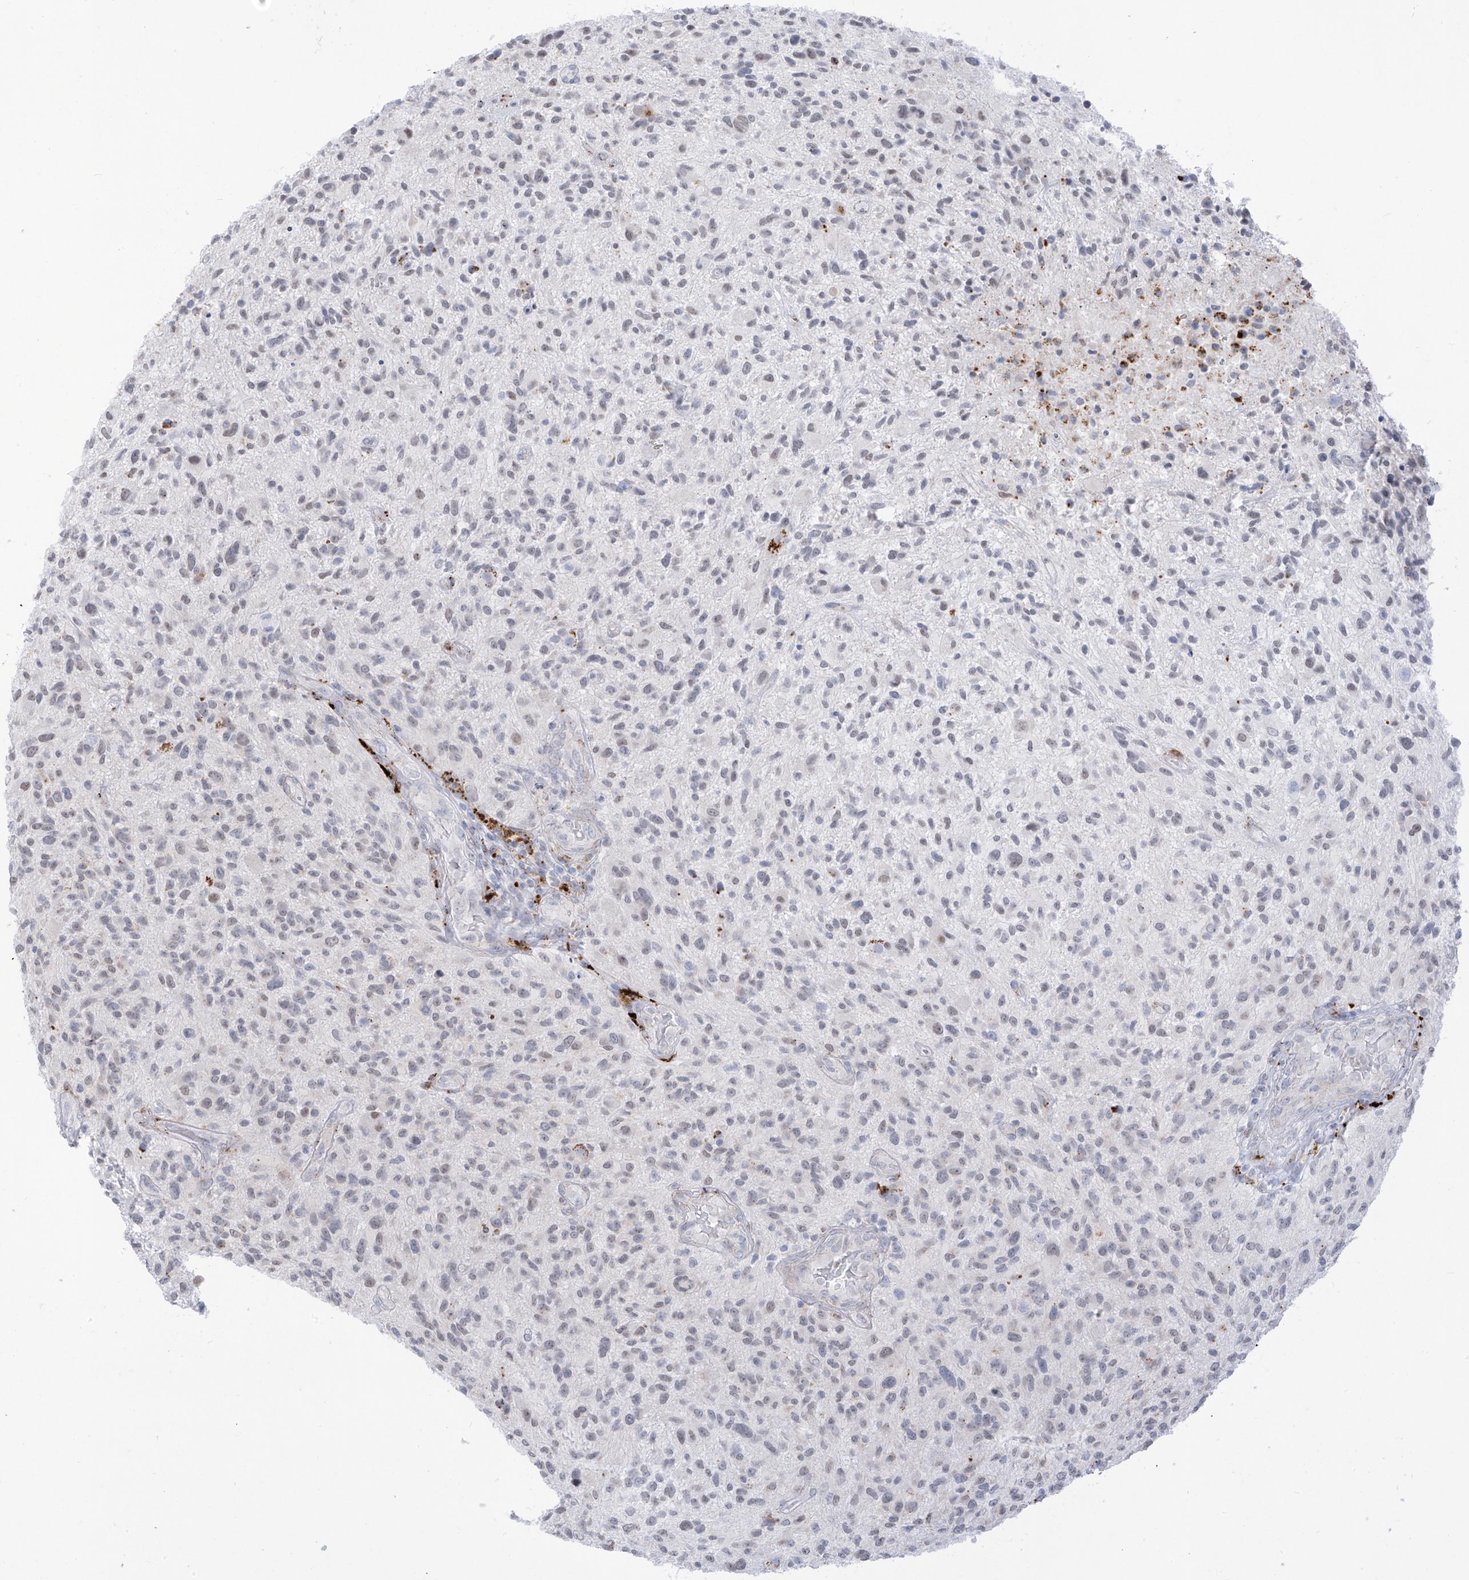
{"staining": {"intensity": "weak", "quantity": "<25%", "location": "nuclear"}, "tissue": "glioma", "cell_type": "Tumor cells", "image_type": "cancer", "snomed": [{"axis": "morphology", "description": "Glioma, malignant, High grade"}, {"axis": "topography", "description": "Brain"}], "caption": "Tumor cells show no significant staining in glioma.", "gene": "PSPH", "patient": {"sex": "male", "age": 47}}